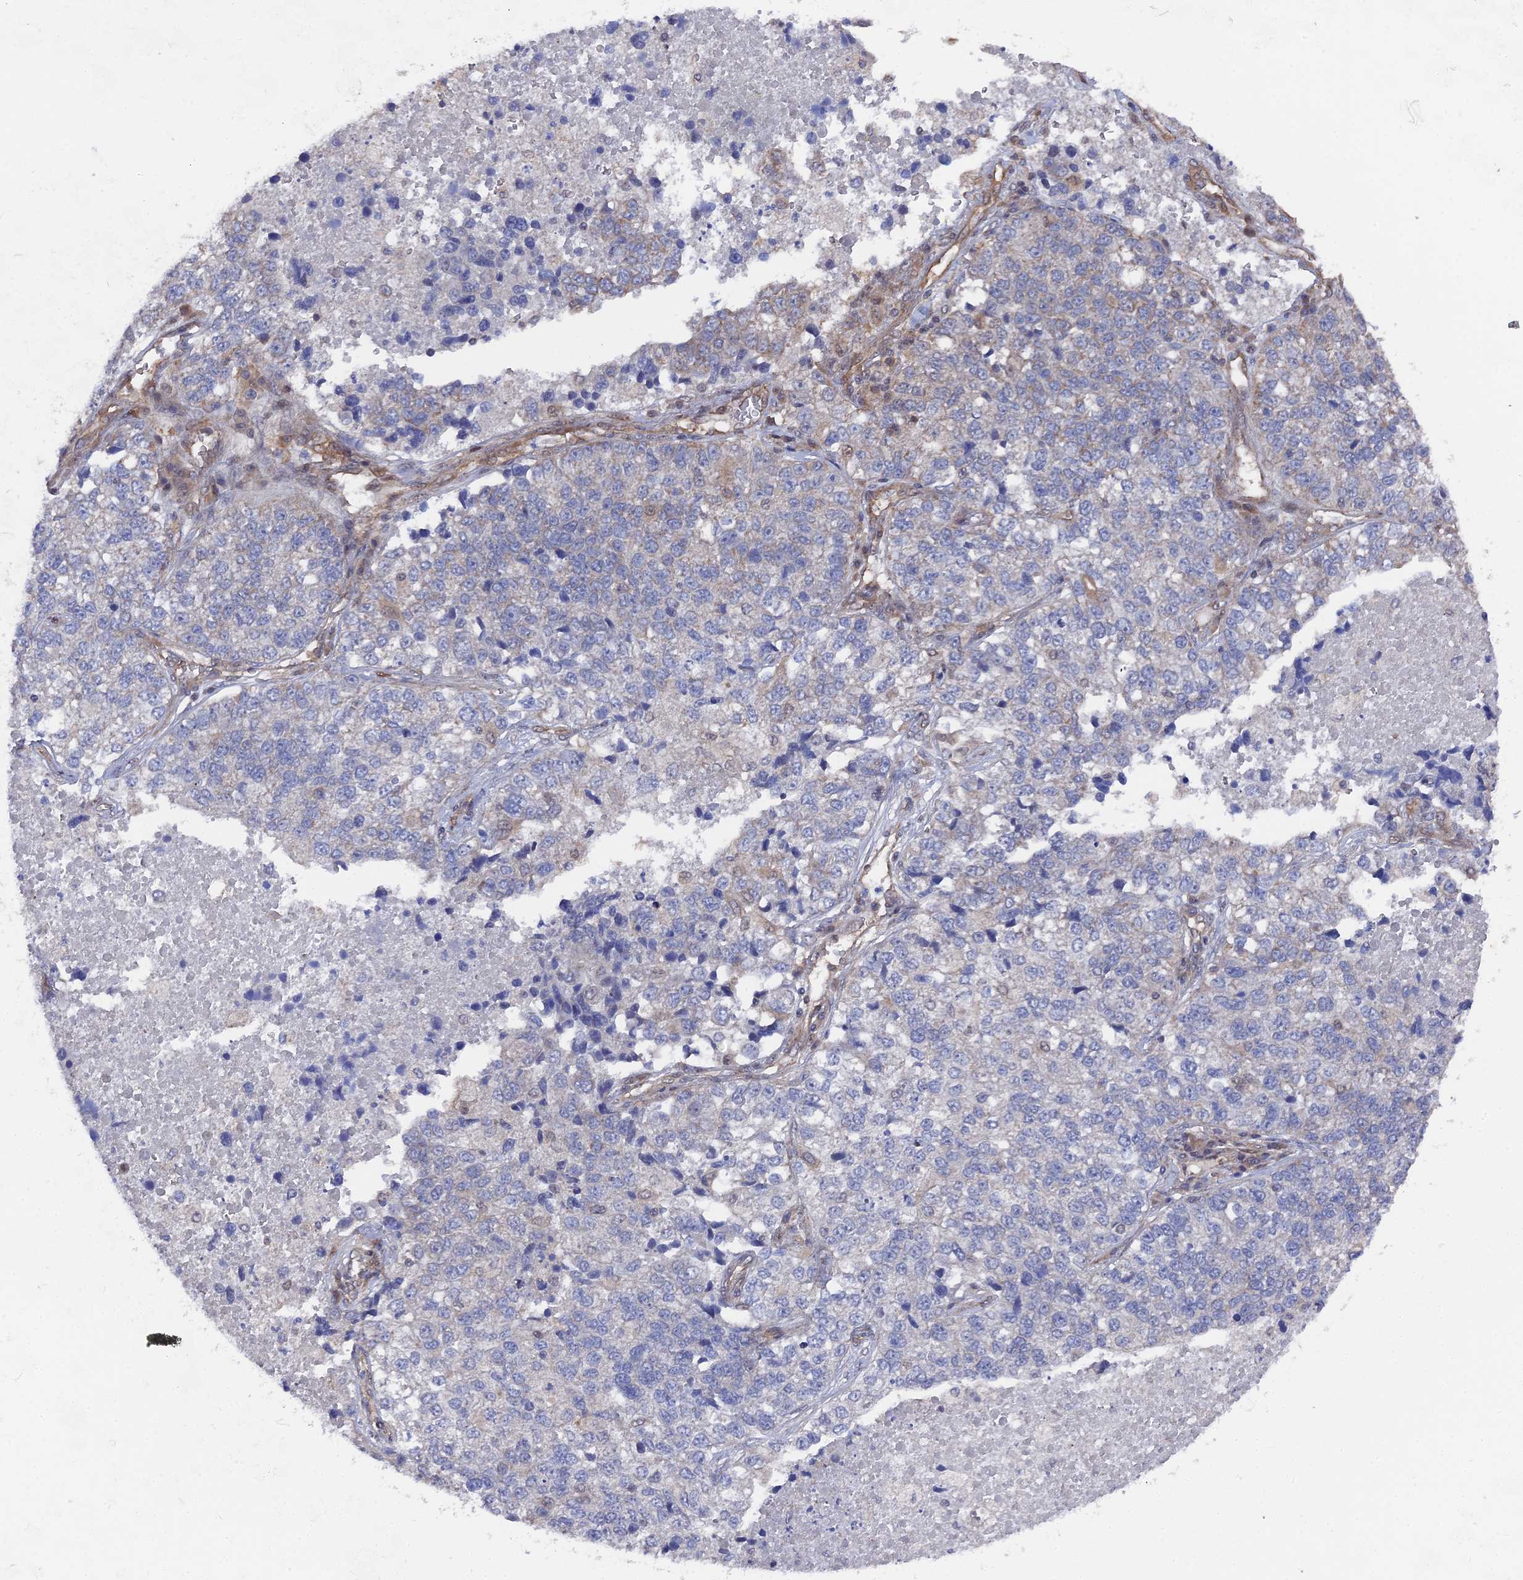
{"staining": {"intensity": "weak", "quantity": "<25%", "location": "cytoplasmic/membranous"}, "tissue": "lung cancer", "cell_type": "Tumor cells", "image_type": "cancer", "snomed": [{"axis": "morphology", "description": "Adenocarcinoma, NOS"}, {"axis": "topography", "description": "Lung"}], "caption": "Tumor cells are negative for brown protein staining in lung adenocarcinoma.", "gene": "UNC5D", "patient": {"sex": "male", "age": 49}}